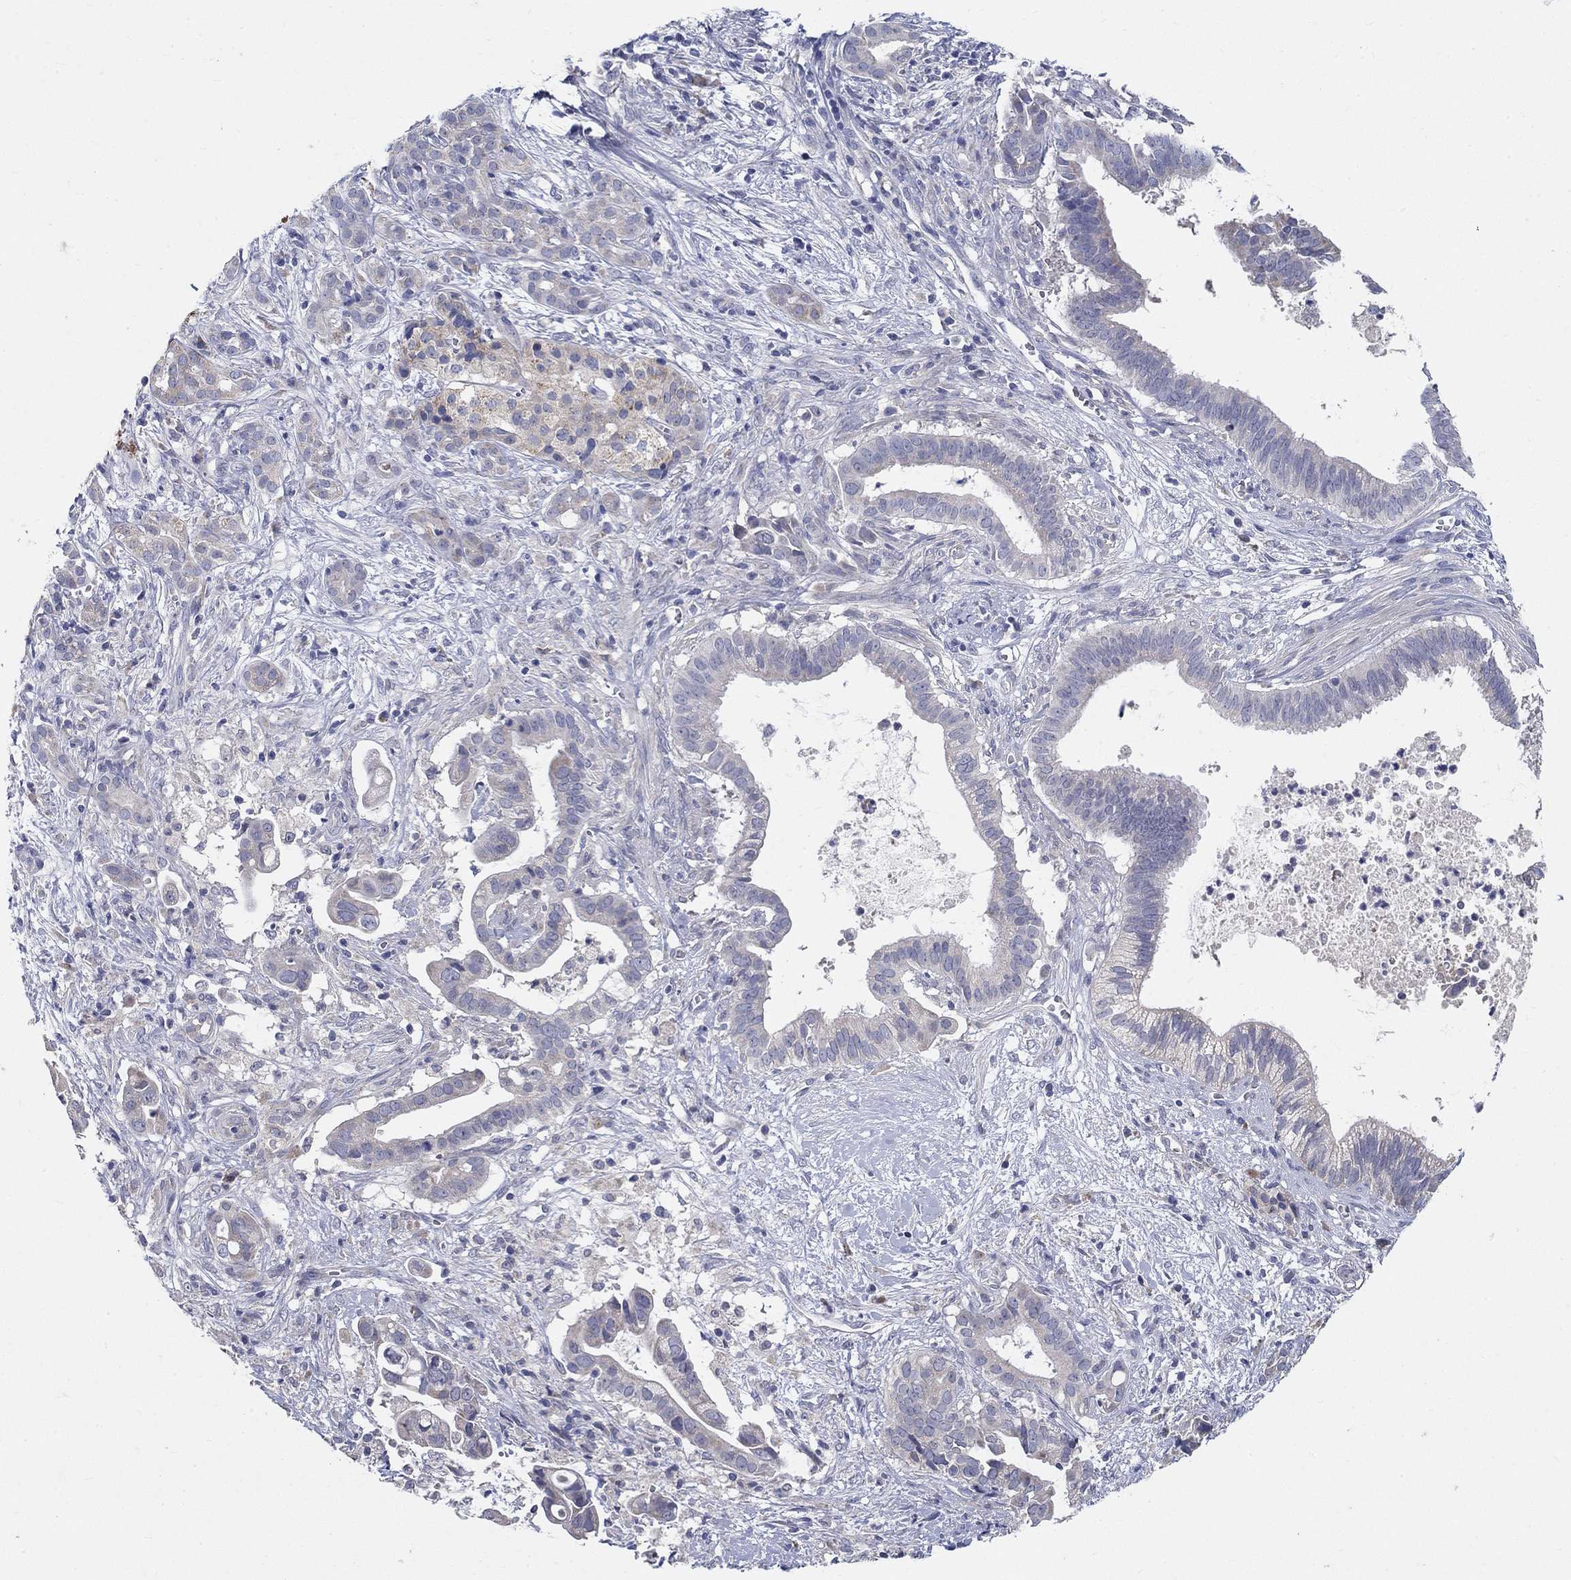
{"staining": {"intensity": "negative", "quantity": "none", "location": "none"}, "tissue": "pancreatic cancer", "cell_type": "Tumor cells", "image_type": "cancer", "snomed": [{"axis": "morphology", "description": "Adenocarcinoma, NOS"}, {"axis": "topography", "description": "Pancreas"}], "caption": "The micrograph reveals no staining of tumor cells in pancreatic cancer (adenocarcinoma).", "gene": "PROZ", "patient": {"sex": "male", "age": 61}}